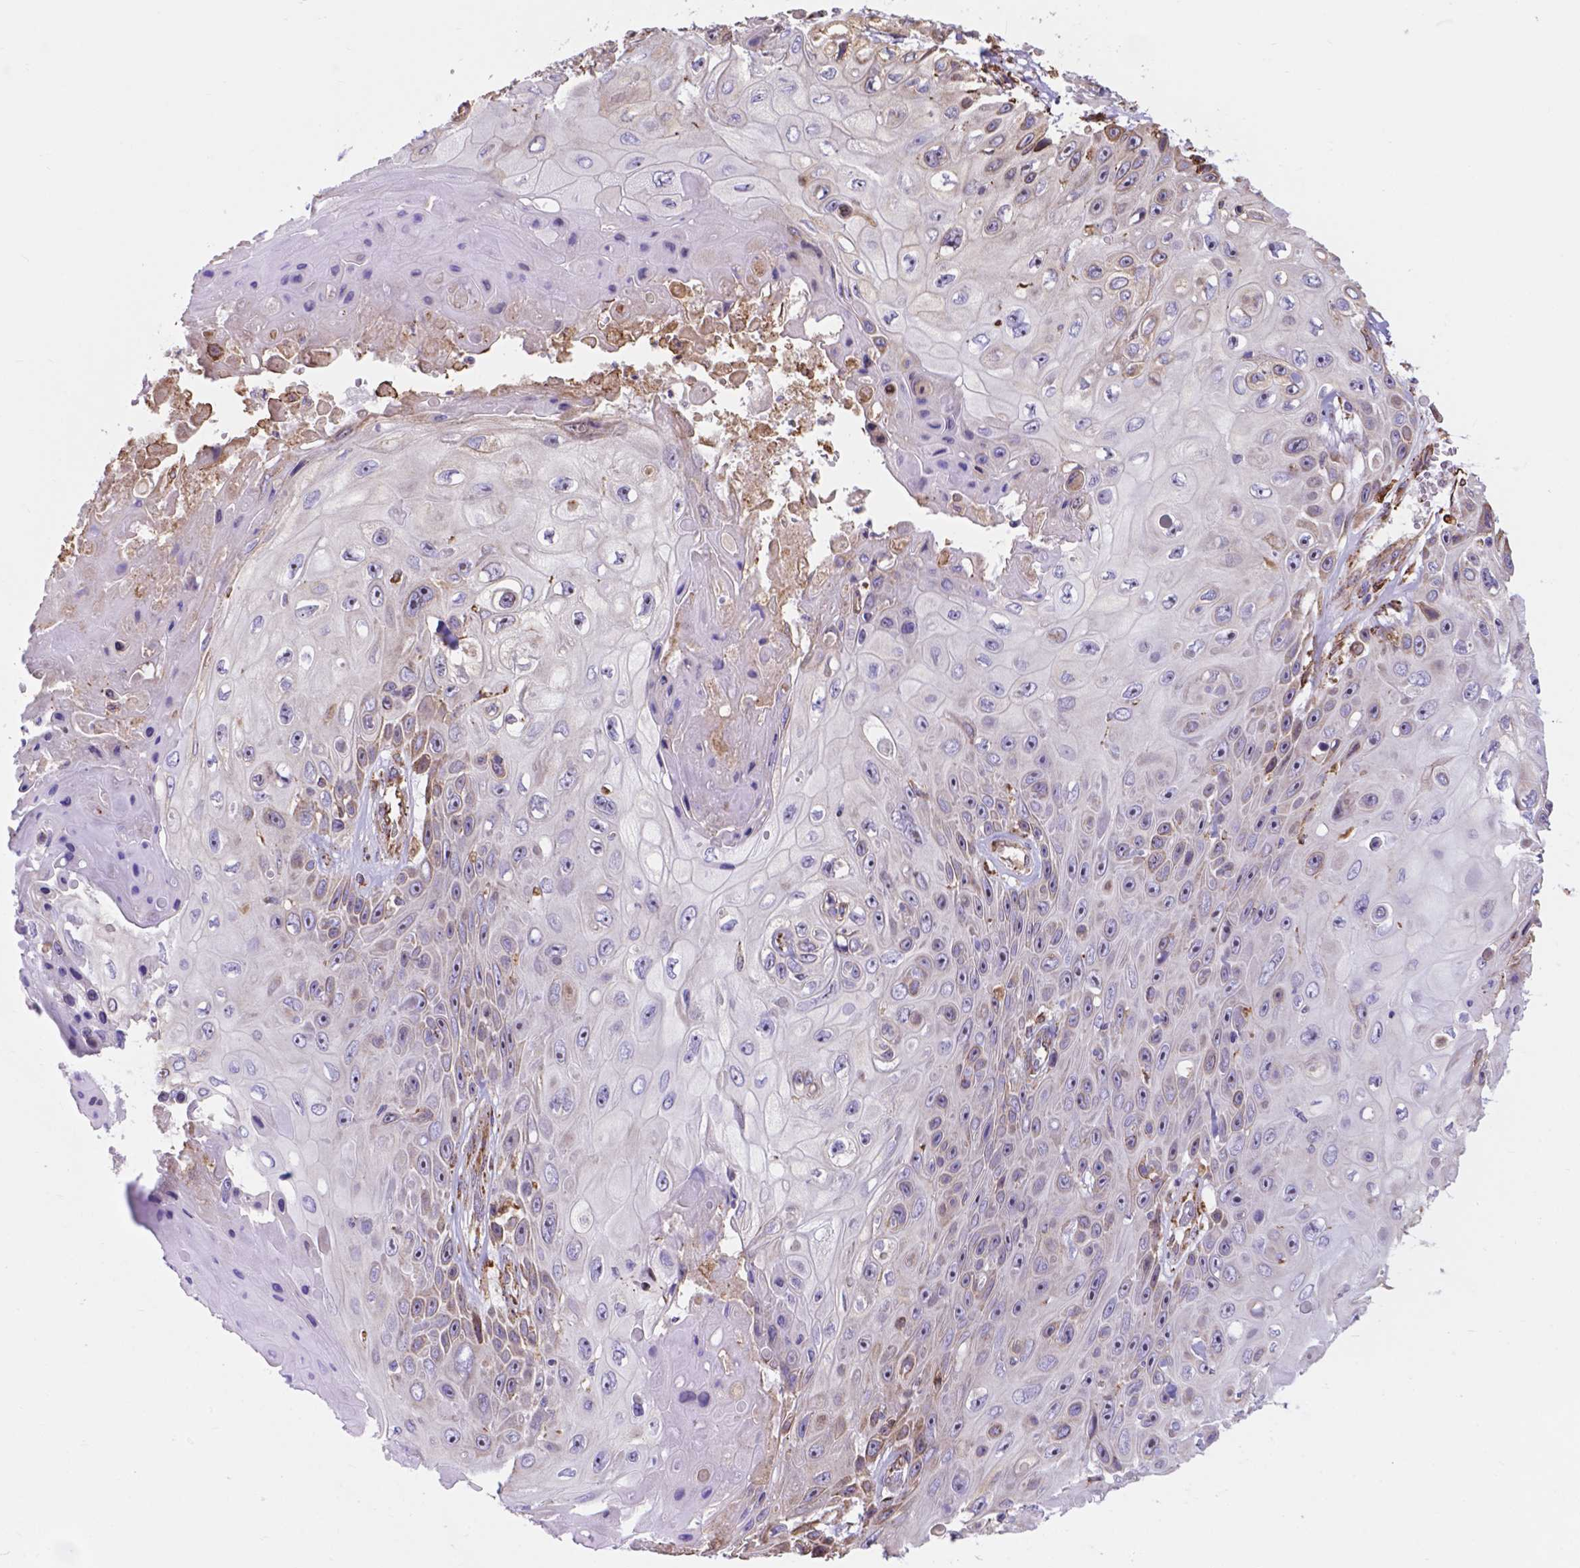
{"staining": {"intensity": "negative", "quantity": "none", "location": "none"}, "tissue": "skin cancer", "cell_type": "Tumor cells", "image_type": "cancer", "snomed": [{"axis": "morphology", "description": "Squamous cell carcinoma, NOS"}, {"axis": "topography", "description": "Skin"}], "caption": "Tumor cells are negative for protein expression in human skin cancer. (IHC, brightfield microscopy, high magnification).", "gene": "IPO11", "patient": {"sex": "male", "age": 82}}